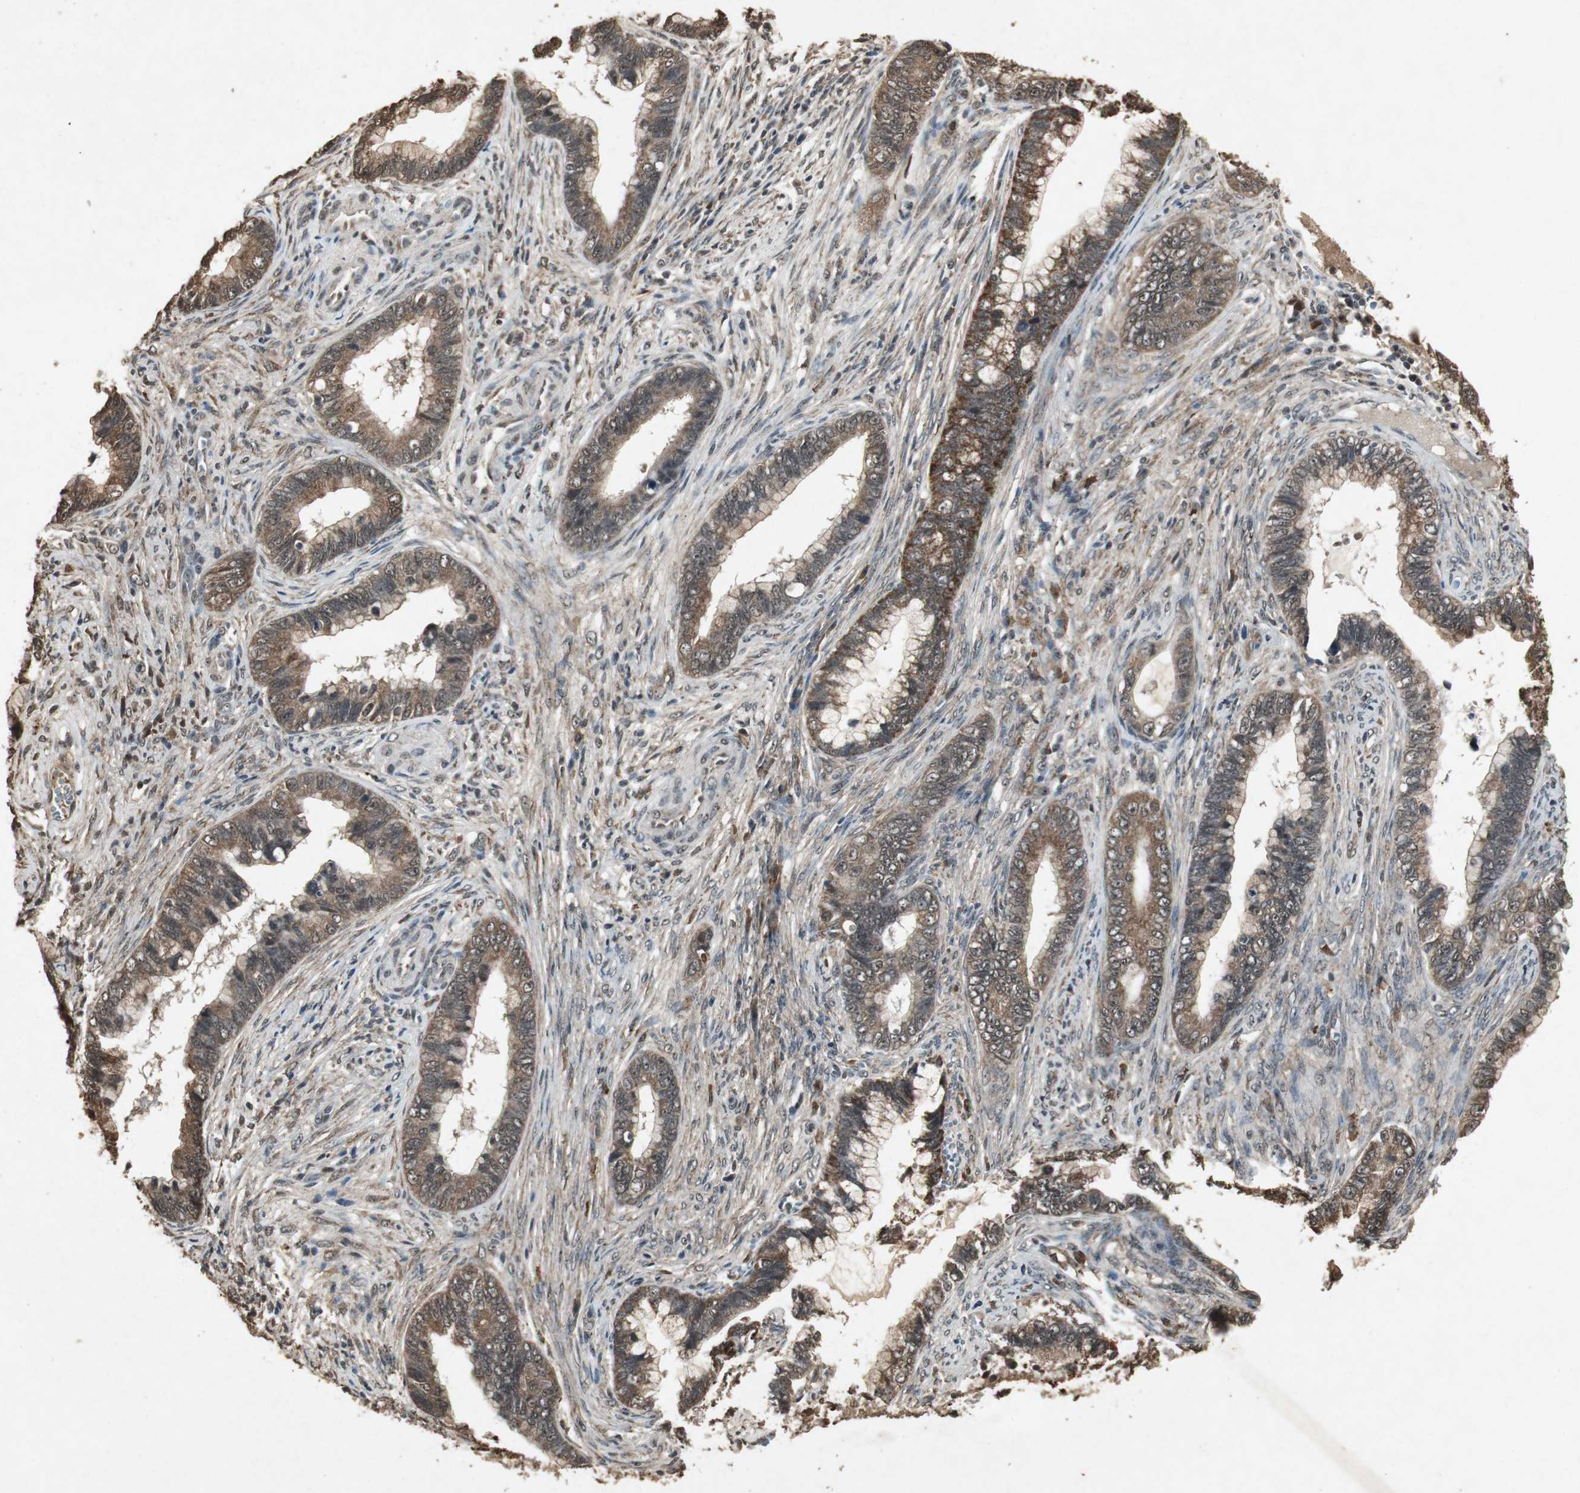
{"staining": {"intensity": "moderate", "quantity": ">75%", "location": "cytoplasmic/membranous,nuclear"}, "tissue": "cervical cancer", "cell_type": "Tumor cells", "image_type": "cancer", "snomed": [{"axis": "morphology", "description": "Adenocarcinoma, NOS"}, {"axis": "topography", "description": "Cervix"}], "caption": "IHC micrograph of neoplastic tissue: cervical cancer stained using immunohistochemistry displays medium levels of moderate protein expression localized specifically in the cytoplasmic/membranous and nuclear of tumor cells, appearing as a cytoplasmic/membranous and nuclear brown color.", "gene": "EMX1", "patient": {"sex": "female", "age": 44}}